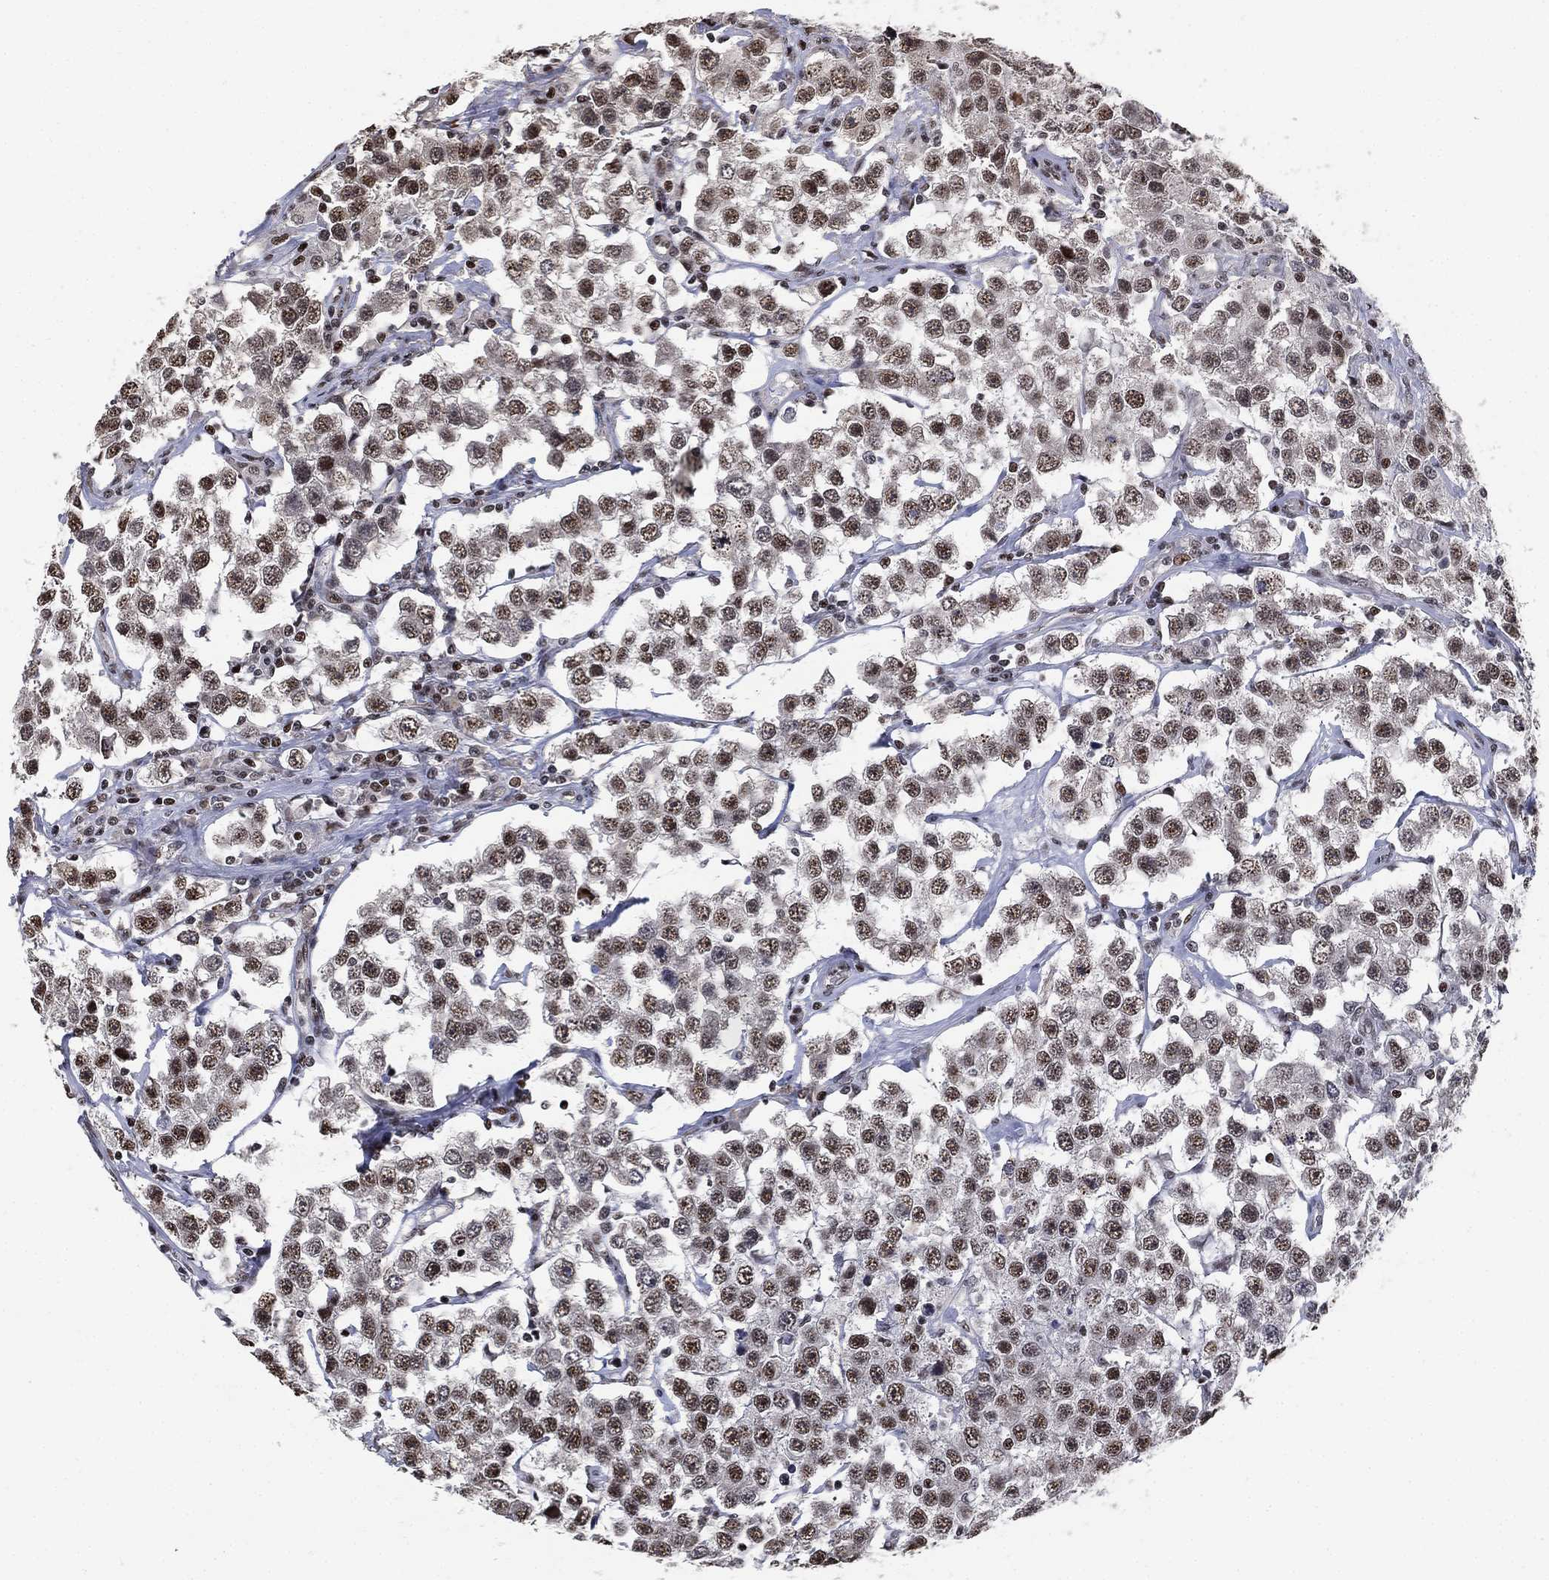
{"staining": {"intensity": "moderate", "quantity": ">75%", "location": "nuclear"}, "tissue": "testis cancer", "cell_type": "Tumor cells", "image_type": "cancer", "snomed": [{"axis": "morphology", "description": "Seminoma, NOS"}, {"axis": "topography", "description": "Testis"}], "caption": "Moderate nuclear staining for a protein is appreciated in about >75% of tumor cells of testis cancer (seminoma) using immunohistochemistry (IHC).", "gene": "ZSCAN30", "patient": {"sex": "male", "age": 52}}